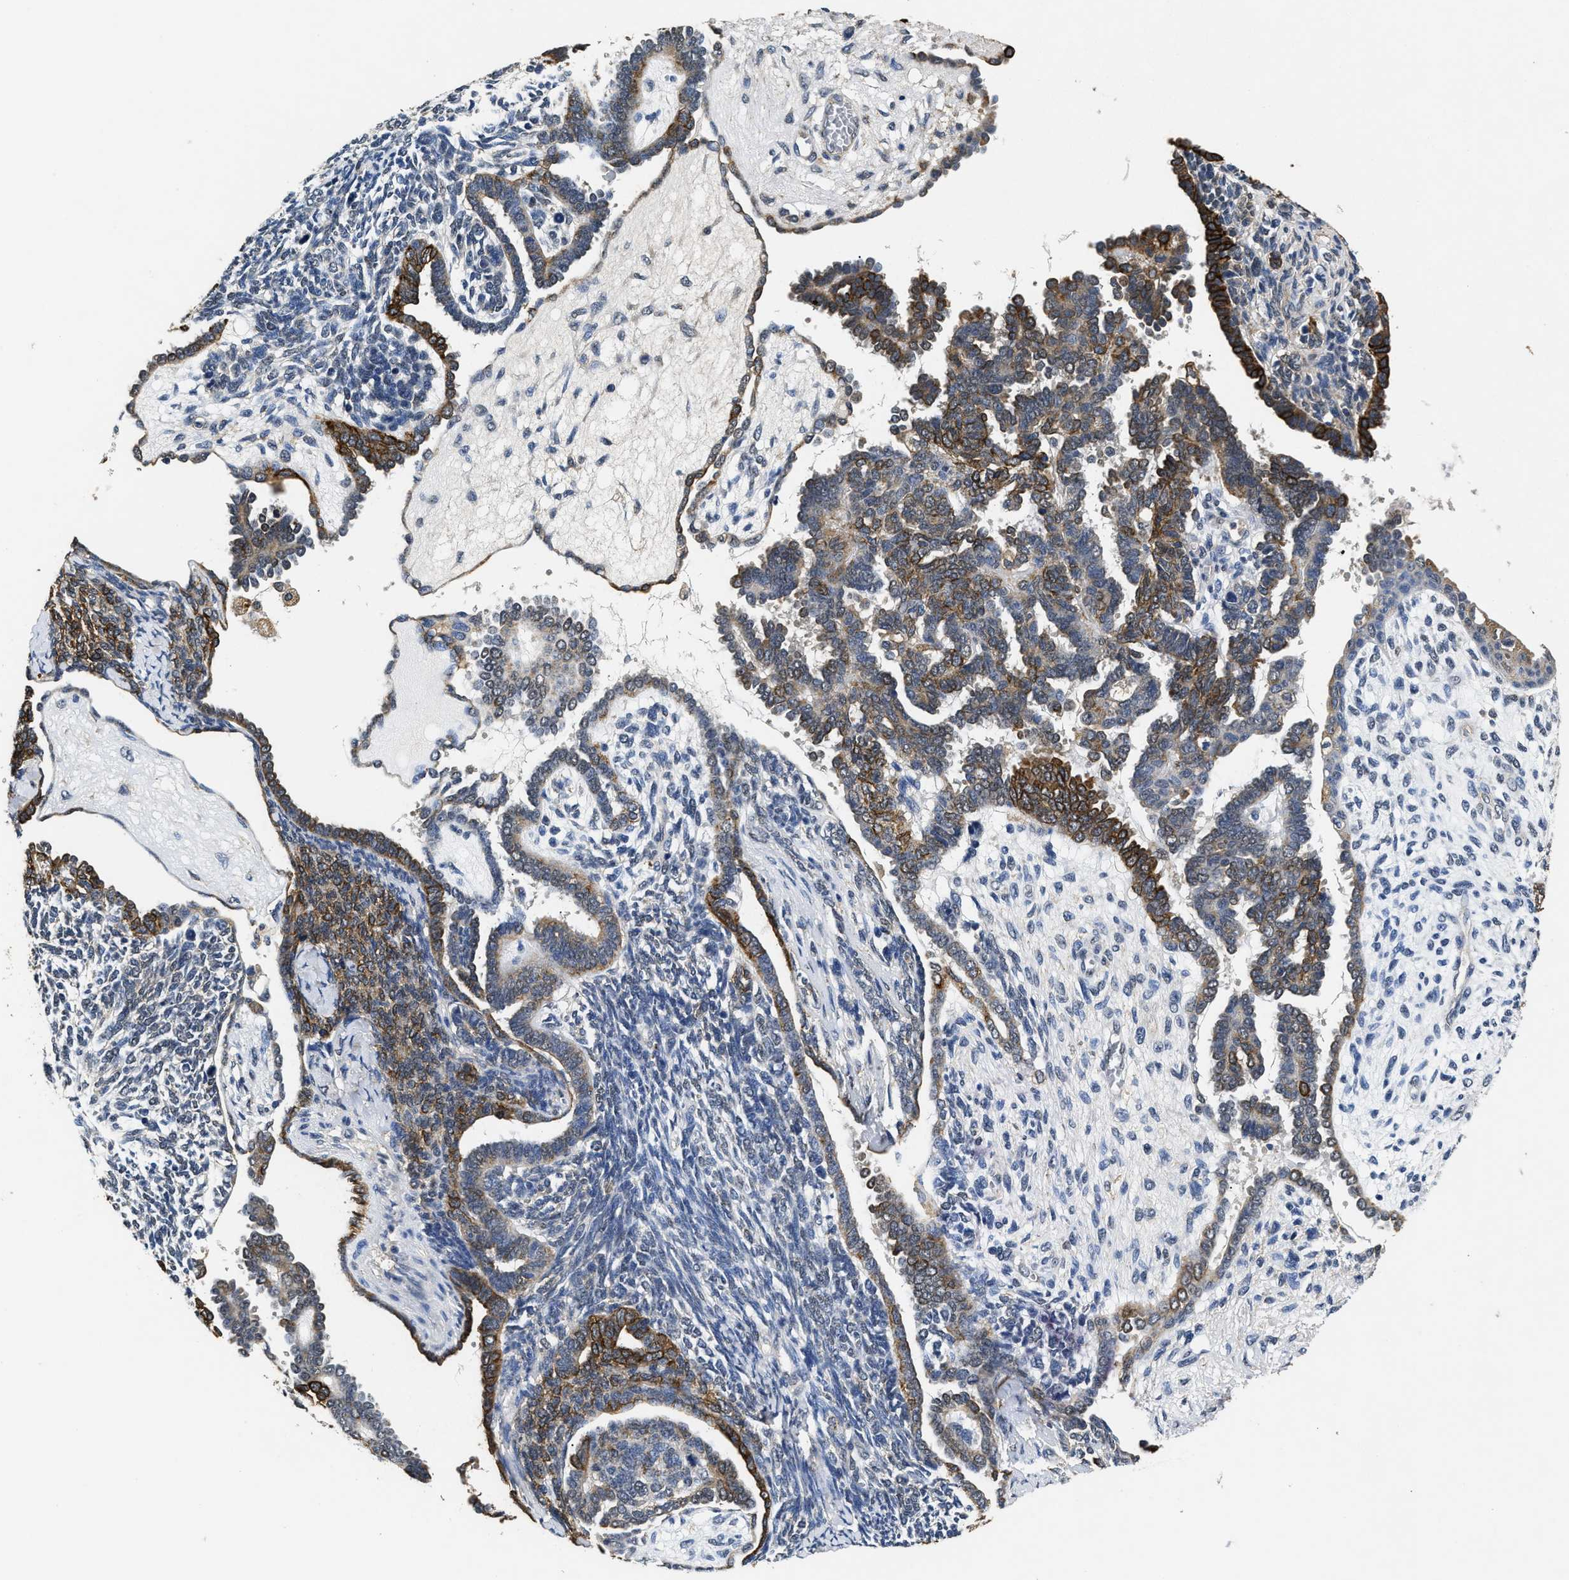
{"staining": {"intensity": "moderate", "quantity": ">75%", "location": "cytoplasmic/membranous"}, "tissue": "endometrial cancer", "cell_type": "Tumor cells", "image_type": "cancer", "snomed": [{"axis": "morphology", "description": "Neoplasm, malignant, NOS"}, {"axis": "topography", "description": "Endometrium"}], "caption": "IHC staining of endometrial cancer, which exhibits medium levels of moderate cytoplasmic/membranous staining in about >75% of tumor cells indicating moderate cytoplasmic/membranous protein positivity. The staining was performed using DAB (3,3'-diaminobenzidine) (brown) for protein detection and nuclei were counterstained in hematoxylin (blue).", "gene": "CTNNA1", "patient": {"sex": "female", "age": 74}}